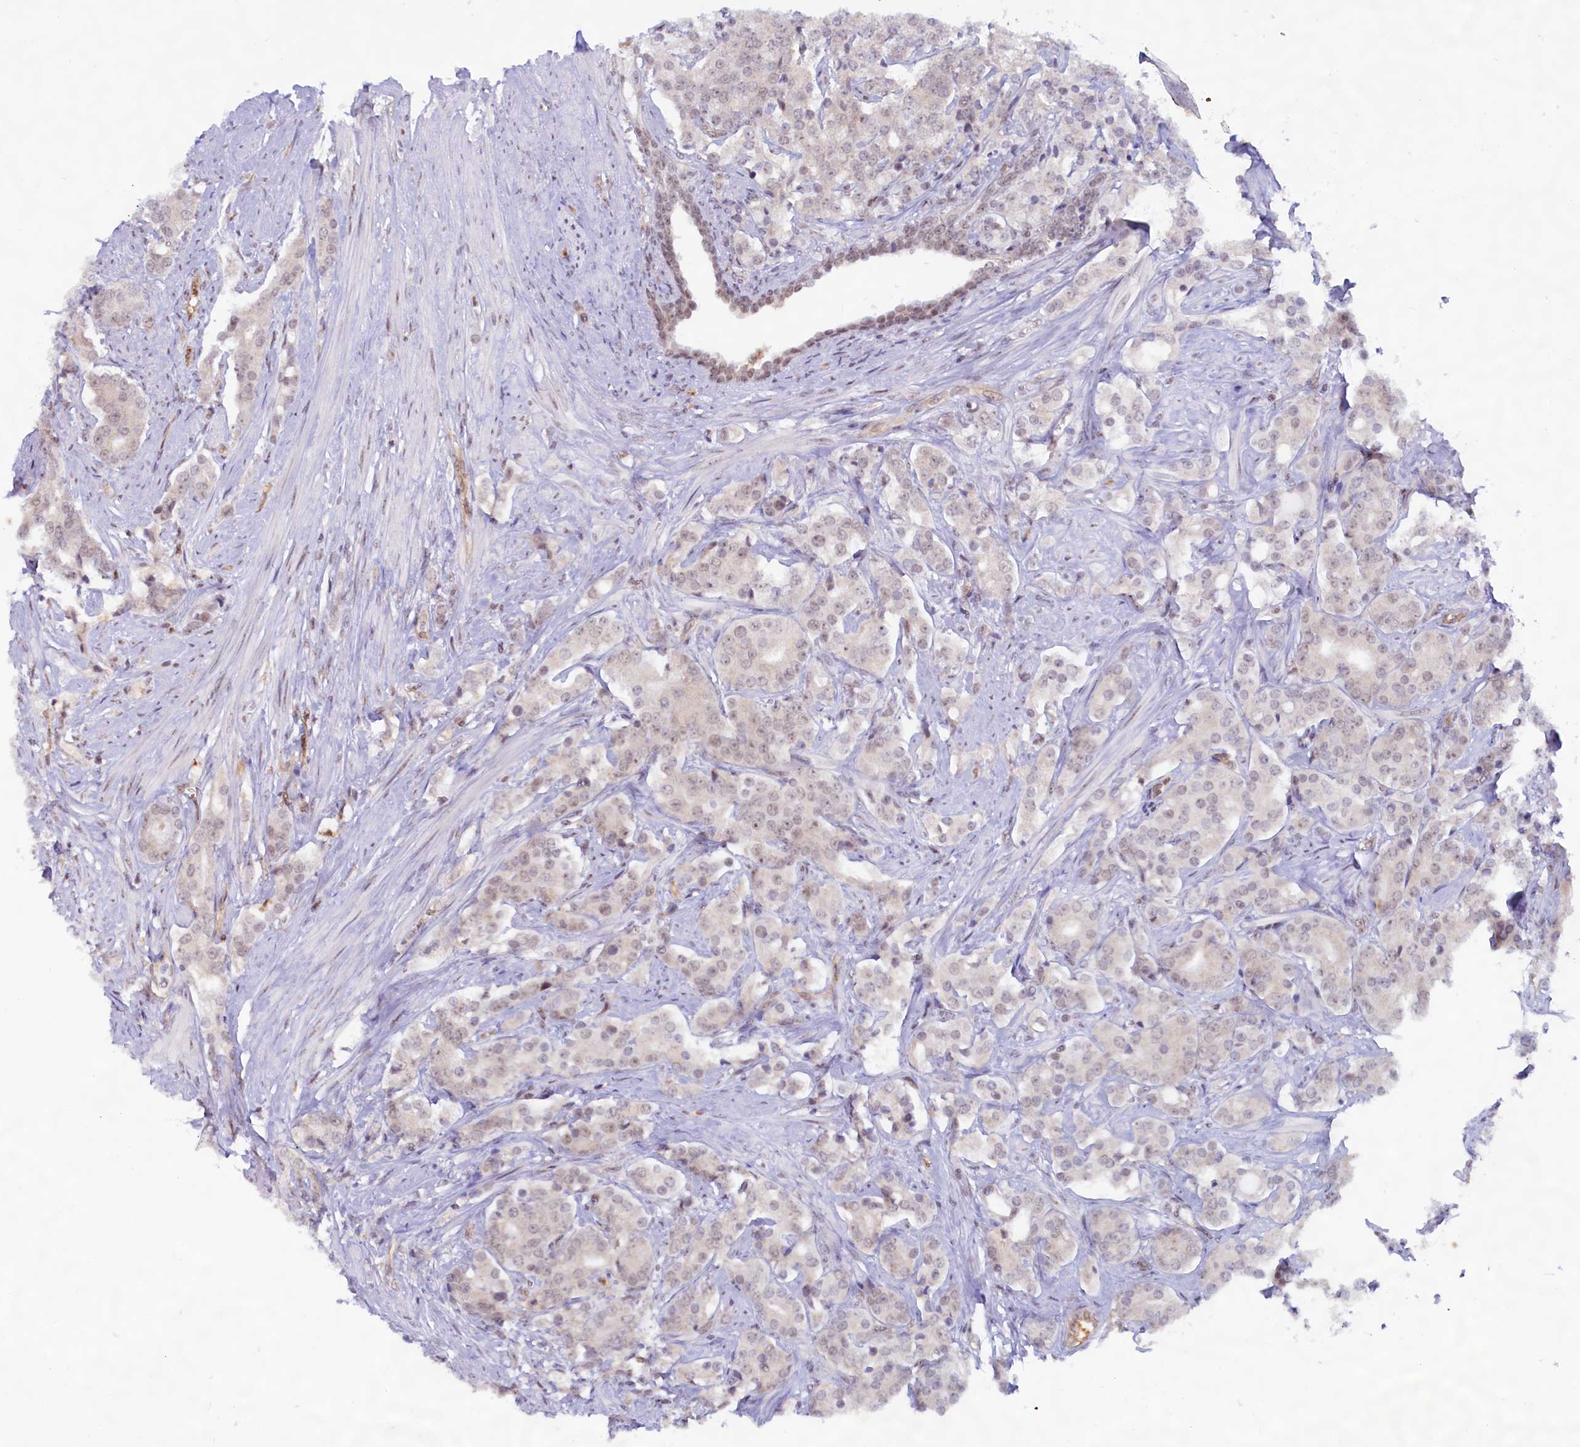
{"staining": {"intensity": "weak", "quantity": "25%-75%", "location": "cytoplasmic/membranous,nuclear"}, "tissue": "prostate cancer", "cell_type": "Tumor cells", "image_type": "cancer", "snomed": [{"axis": "morphology", "description": "Adenocarcinoma, High grade"}, {"axis": "topography", "description": "Prostate"}], "caption": "Prostate adenocarcinoma (high-grade) was stained to show a protein in brown. There is low levels of weak cytoplasmic/membranous and nuclear positivity in about 25%-75% of tumor cells.", "gene": "C1D", "patient": {"sex": "male", "age": 62}}